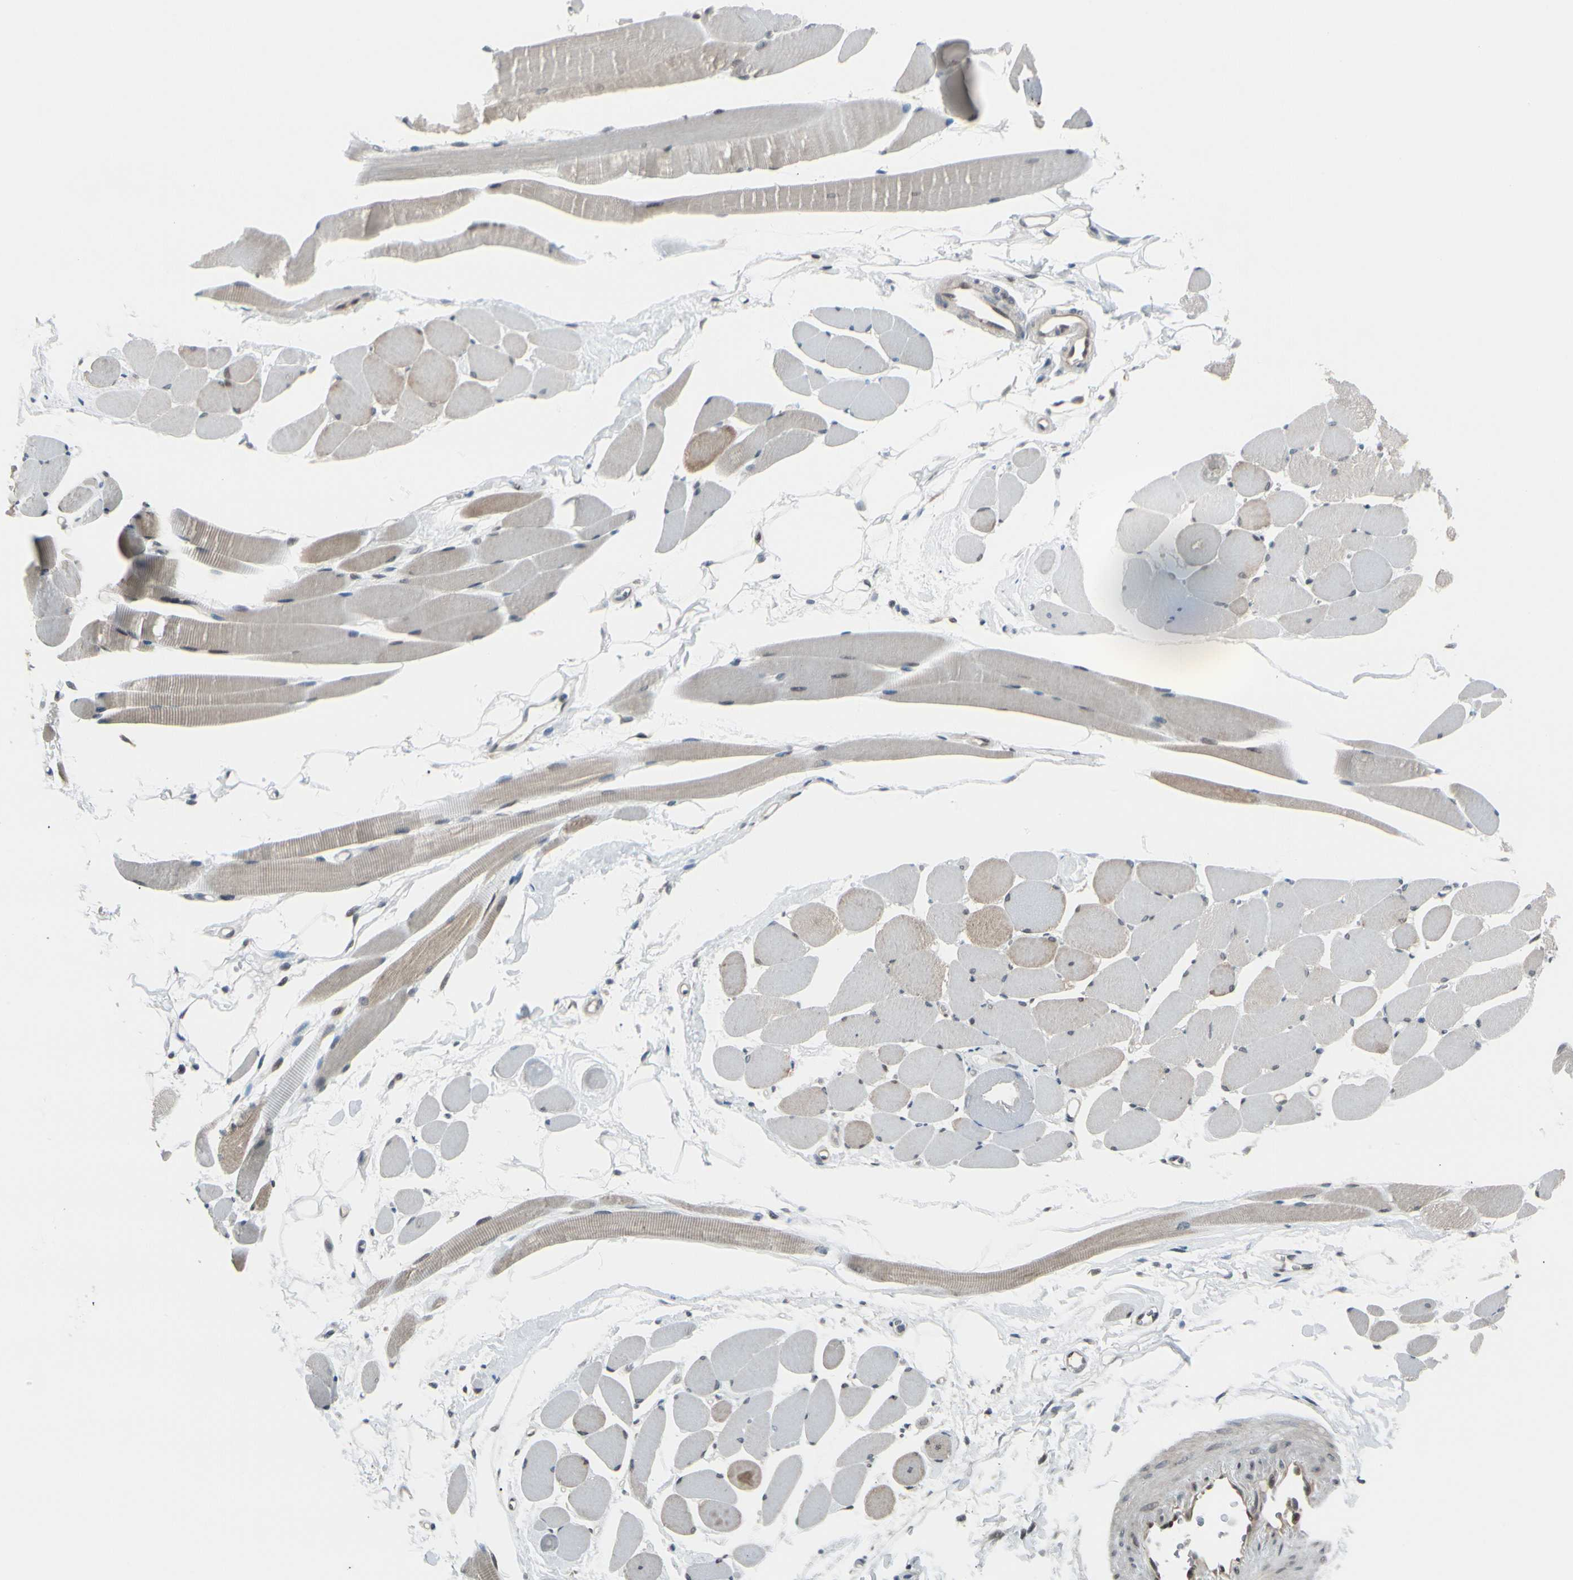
{"staining": {"intensity": "moderate", "quantity": "25%-75%", "location": "cytoplasmic/membranous"}, "tissue": "skeletal muscle", "cell_type": "Myocytes", "image_type": "normal", "snomed": [{"axis": "morphology", "description": "Normal tissue, NOS"}, {"axis": "topography", "description": "Skeletal muscle"}, {"axis": "topography", "description": "Peripheral nerve tissue"}], "caption": "This photomicrograph displays IHC staining of normal skeletal muscle, with medium moderate cytoplasmic/membranous positivity in approximately 25%-75% of myocytes.", "gene": "BRMS1", "patient": {"sex": "female", "age": 84}}